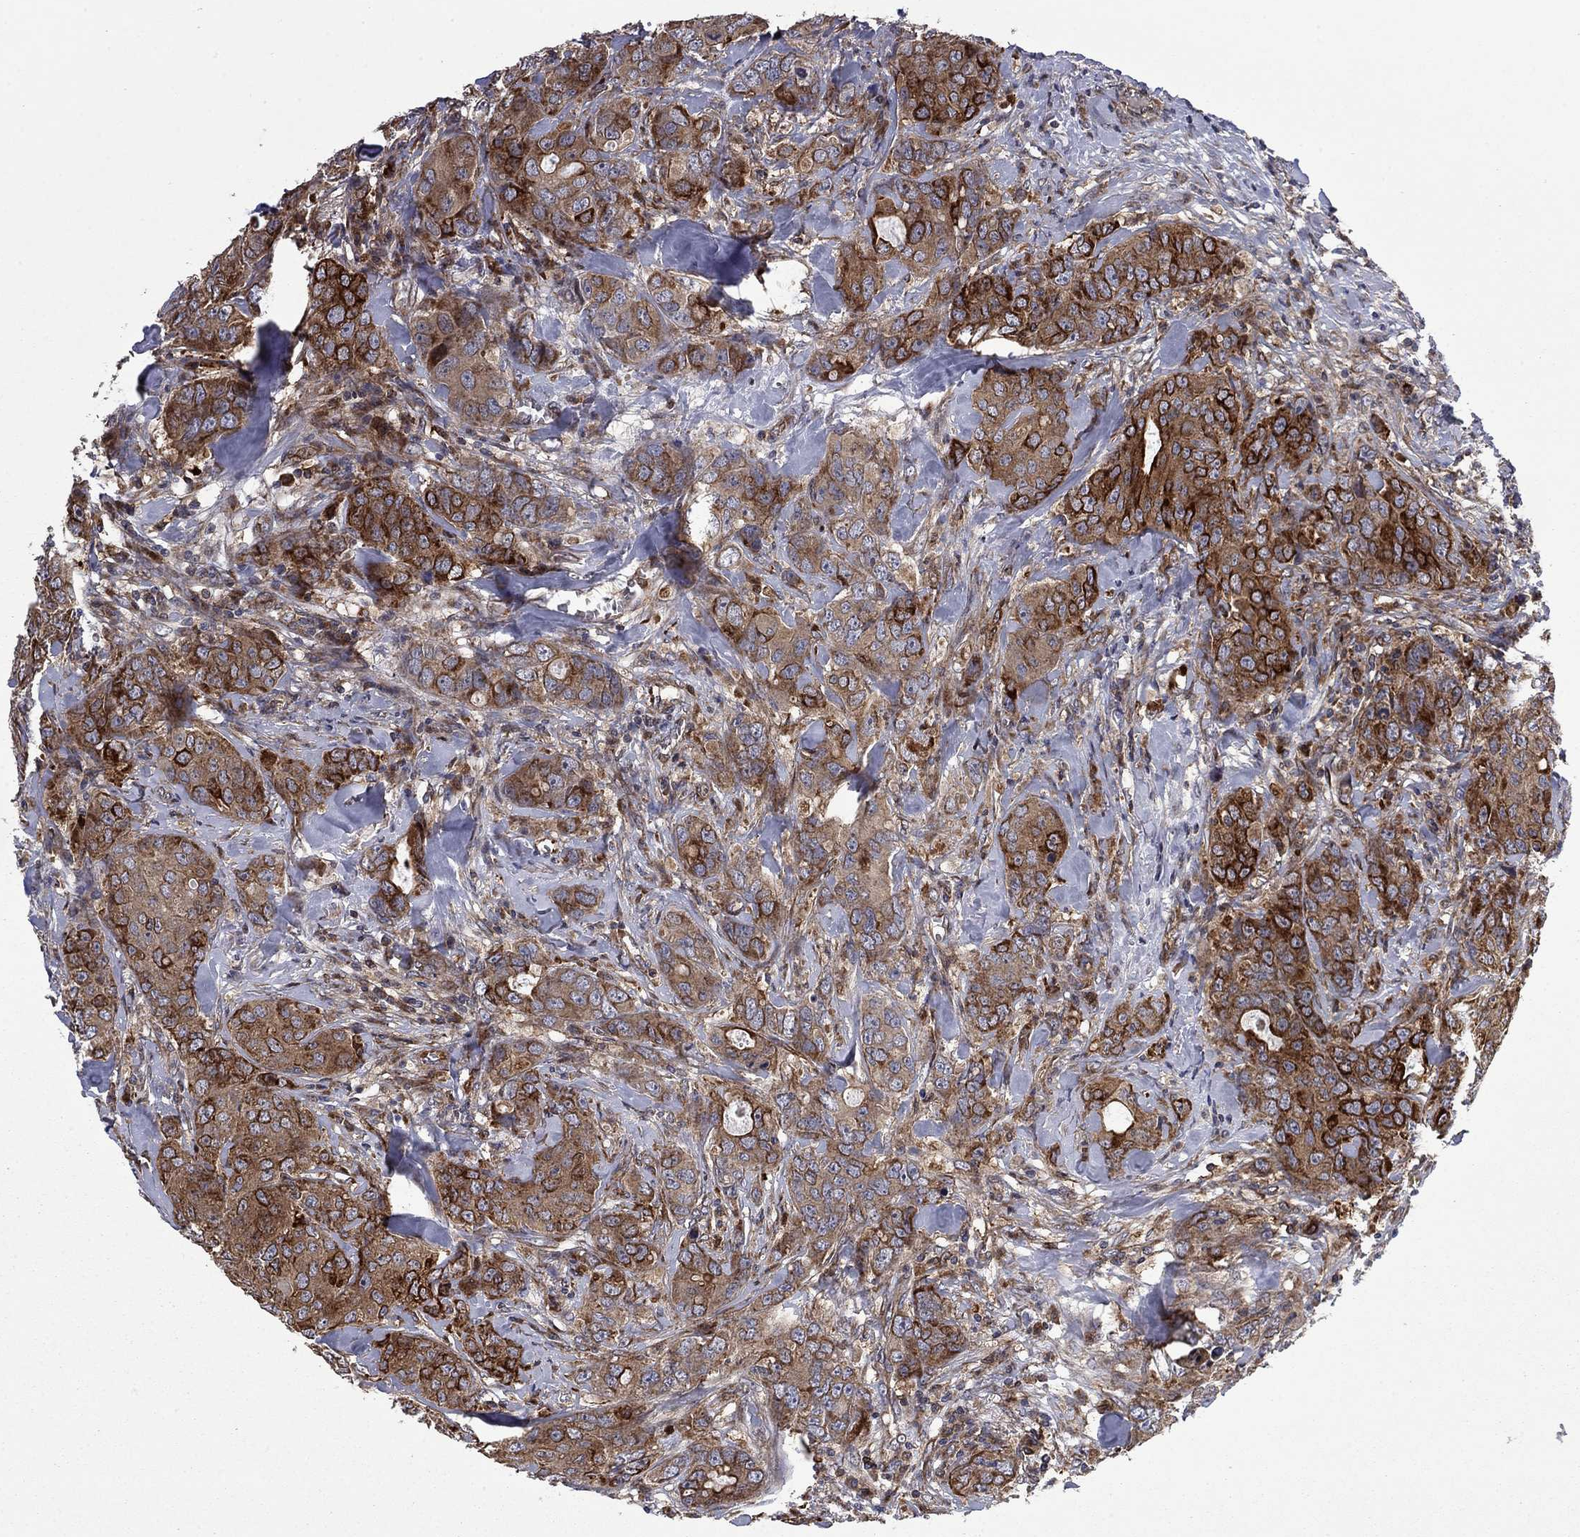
{"staining": {"intensity": "strong", "quantity": "25%-75%", "location": "cytoplasmic/membranous"}, "tissue": "breast cancer", "cell_type": "Tumor cells", "image_type": "cancer", "snomed": [{"axis": "morphology", "description": "Duct carcinoma"}, {"axis": "topography", "description": "Breast"}], "caption": "Tumor cells display high levels of strong cytoplasmic/membranous staining in about 25%-75% of cells in breast cancer. Using DAB (brown) and hematoxylin (blue) stains, captured at high magnification using brightfield microscopy.", "gene": "HDAC4", "patient": {"sex": "female", "age": 43}}